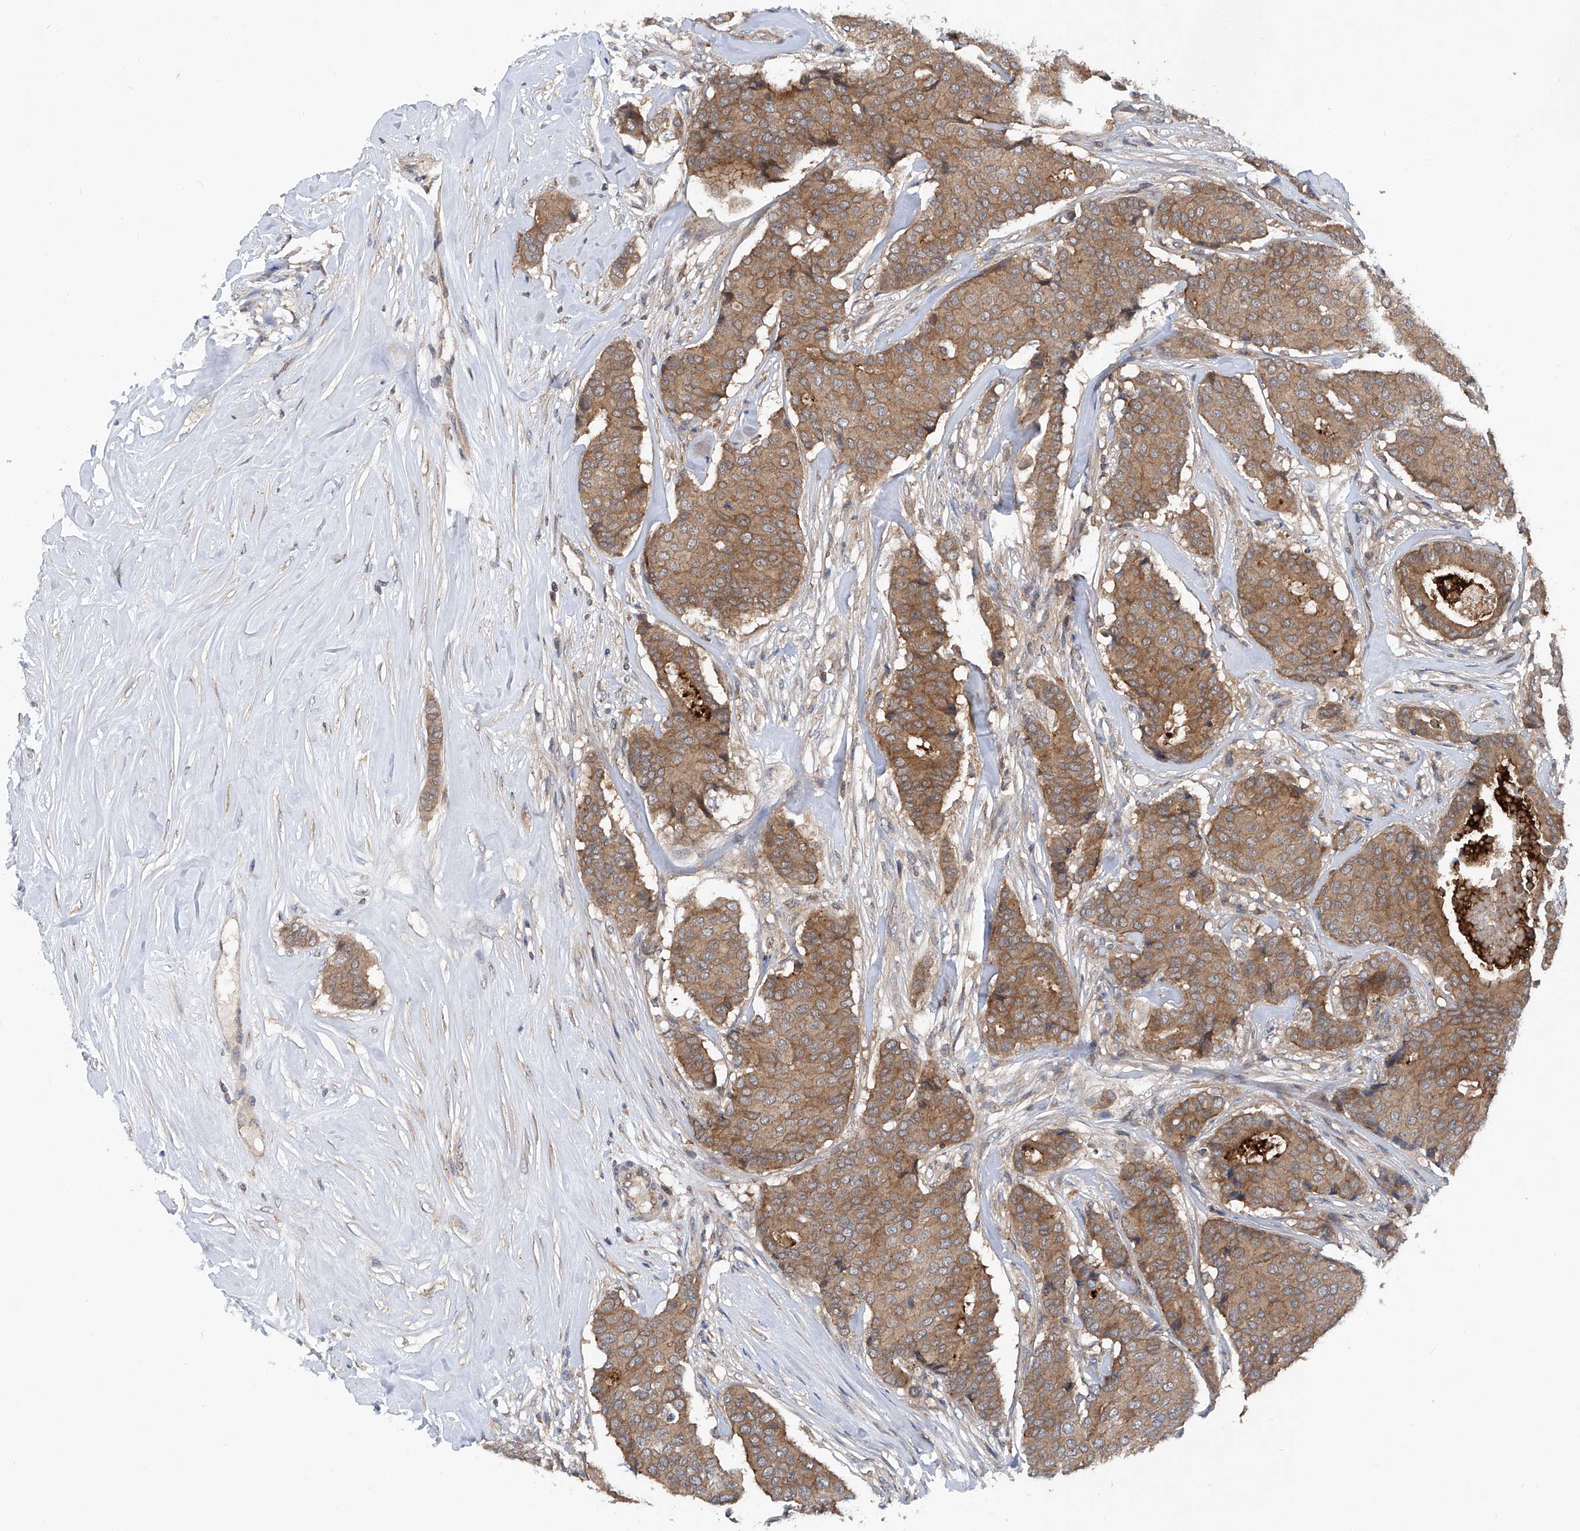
{"staining": {"intensity": "moderate", "quantity": ">75%", "location": "cytoplasmic/membranous"}, "tissue": "breast cancer", "cell_type": "Tumor cells", "image_type": "cancer", "snomed": [{"axis": "morphology", "description": "Duct carcinoma"}, {"axis": "topography", "description": "Breast"}], "caption": "Human breast invasive ductal carcinoma stained with a protein marker demonstrates moderate staining in tumor cells.", "gene": "TRIM38", "patient": {"sex": "female", "age": 75}}